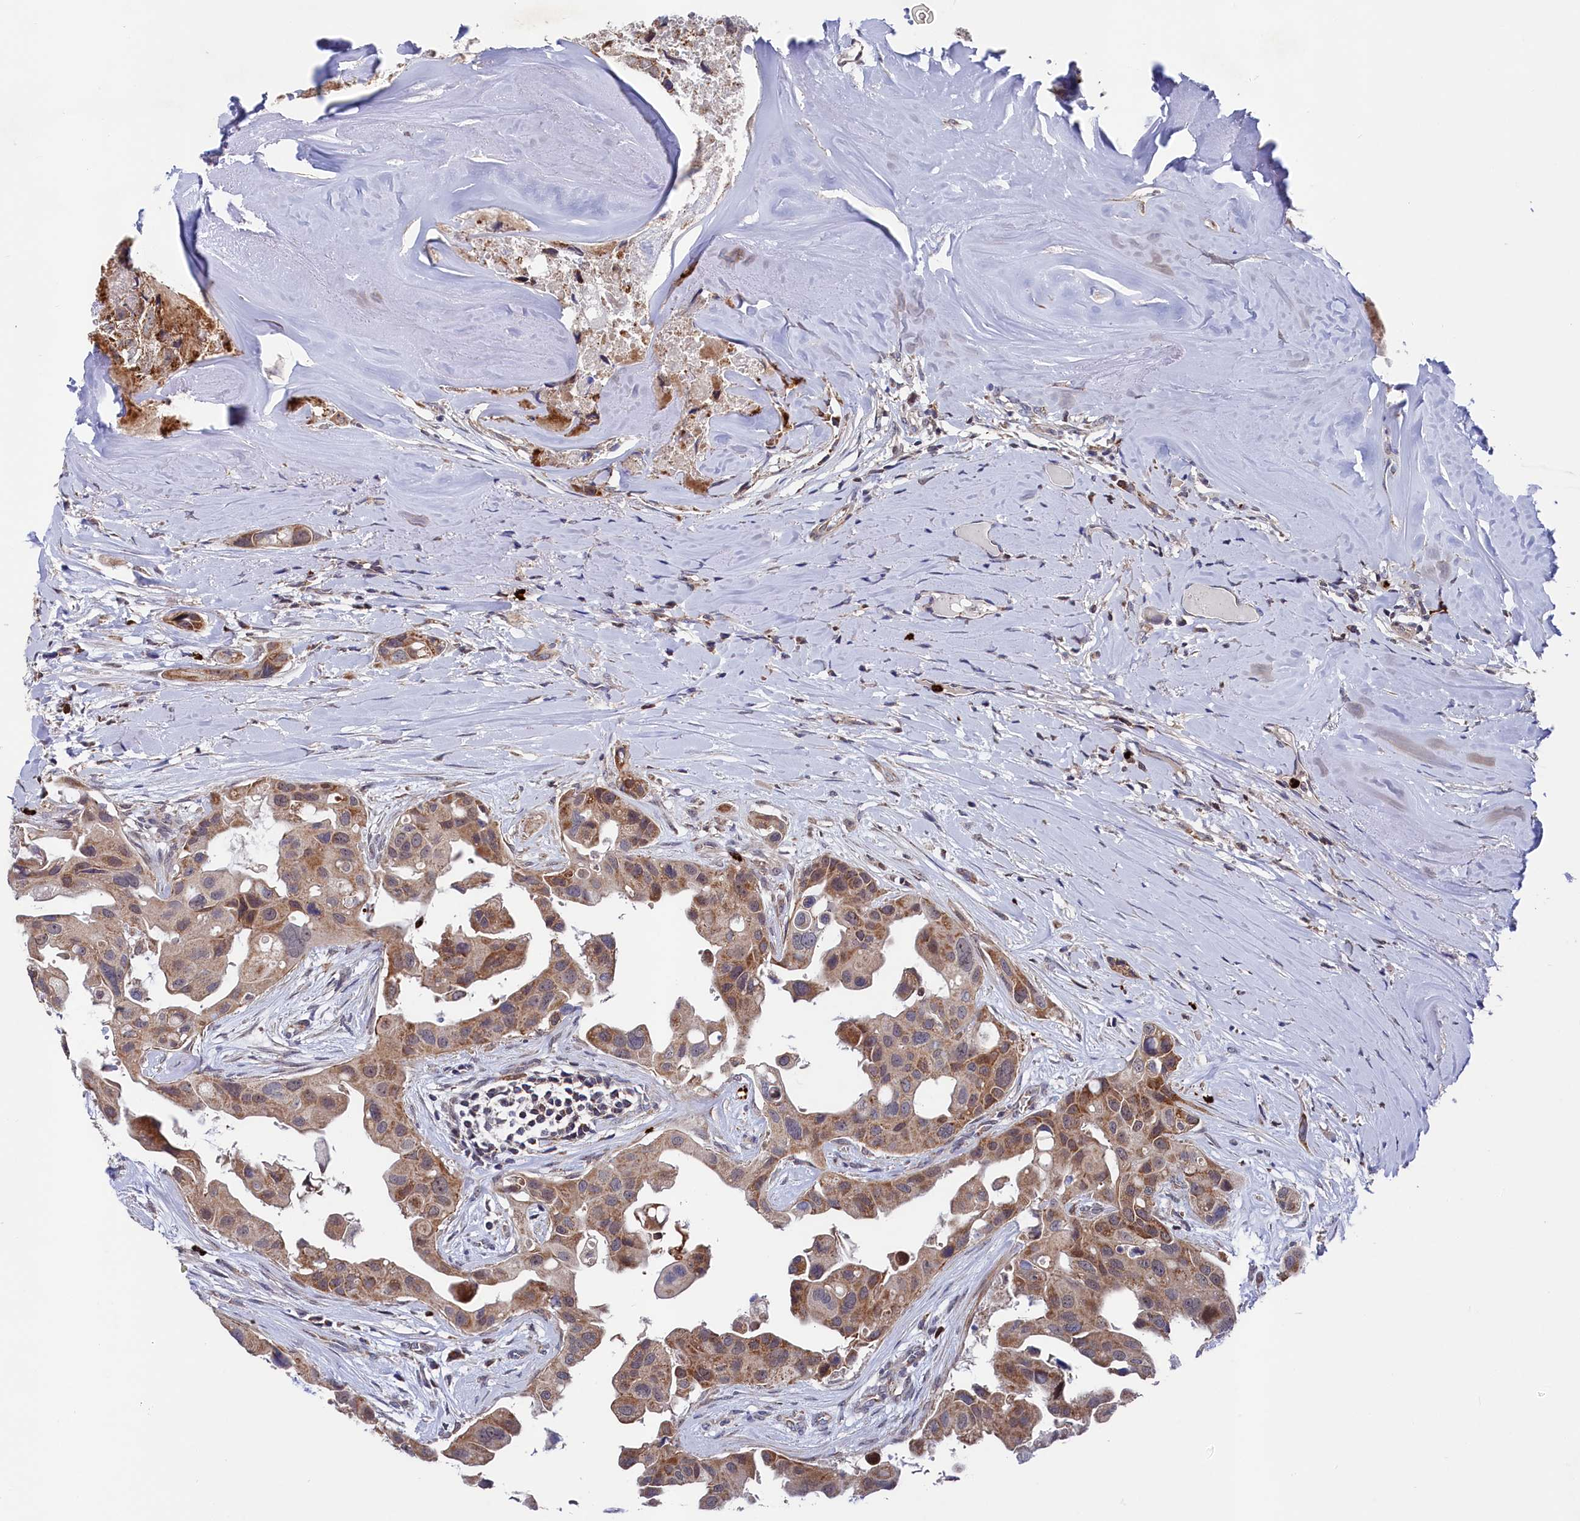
{"staining": {"intensity": "moderate", "quantity": ">75%", "location": "cytoplasmic/membranous"}, "tissue": "head and neck cancer", "cell_type": "Tumor cells", "image_type": "cancer", "snomed": [{"axis": "morphology", "description": "Adenocarcinoma, NOS"}, {"axis": "morphology", "description": "Adenocarcinoma, metastatic, NOS"}, {"axis": "topography", "description": "Head-Neck"}], "caption": "Immunohistochemical staining of human adenocarcinoma (head and neck) reveals medium levels of moderate cytoplasmic/membranous positivity in about >75% of tumor cells.", "gene": "CHCHD1", "patient": {"sex": "male", "age": 75}}